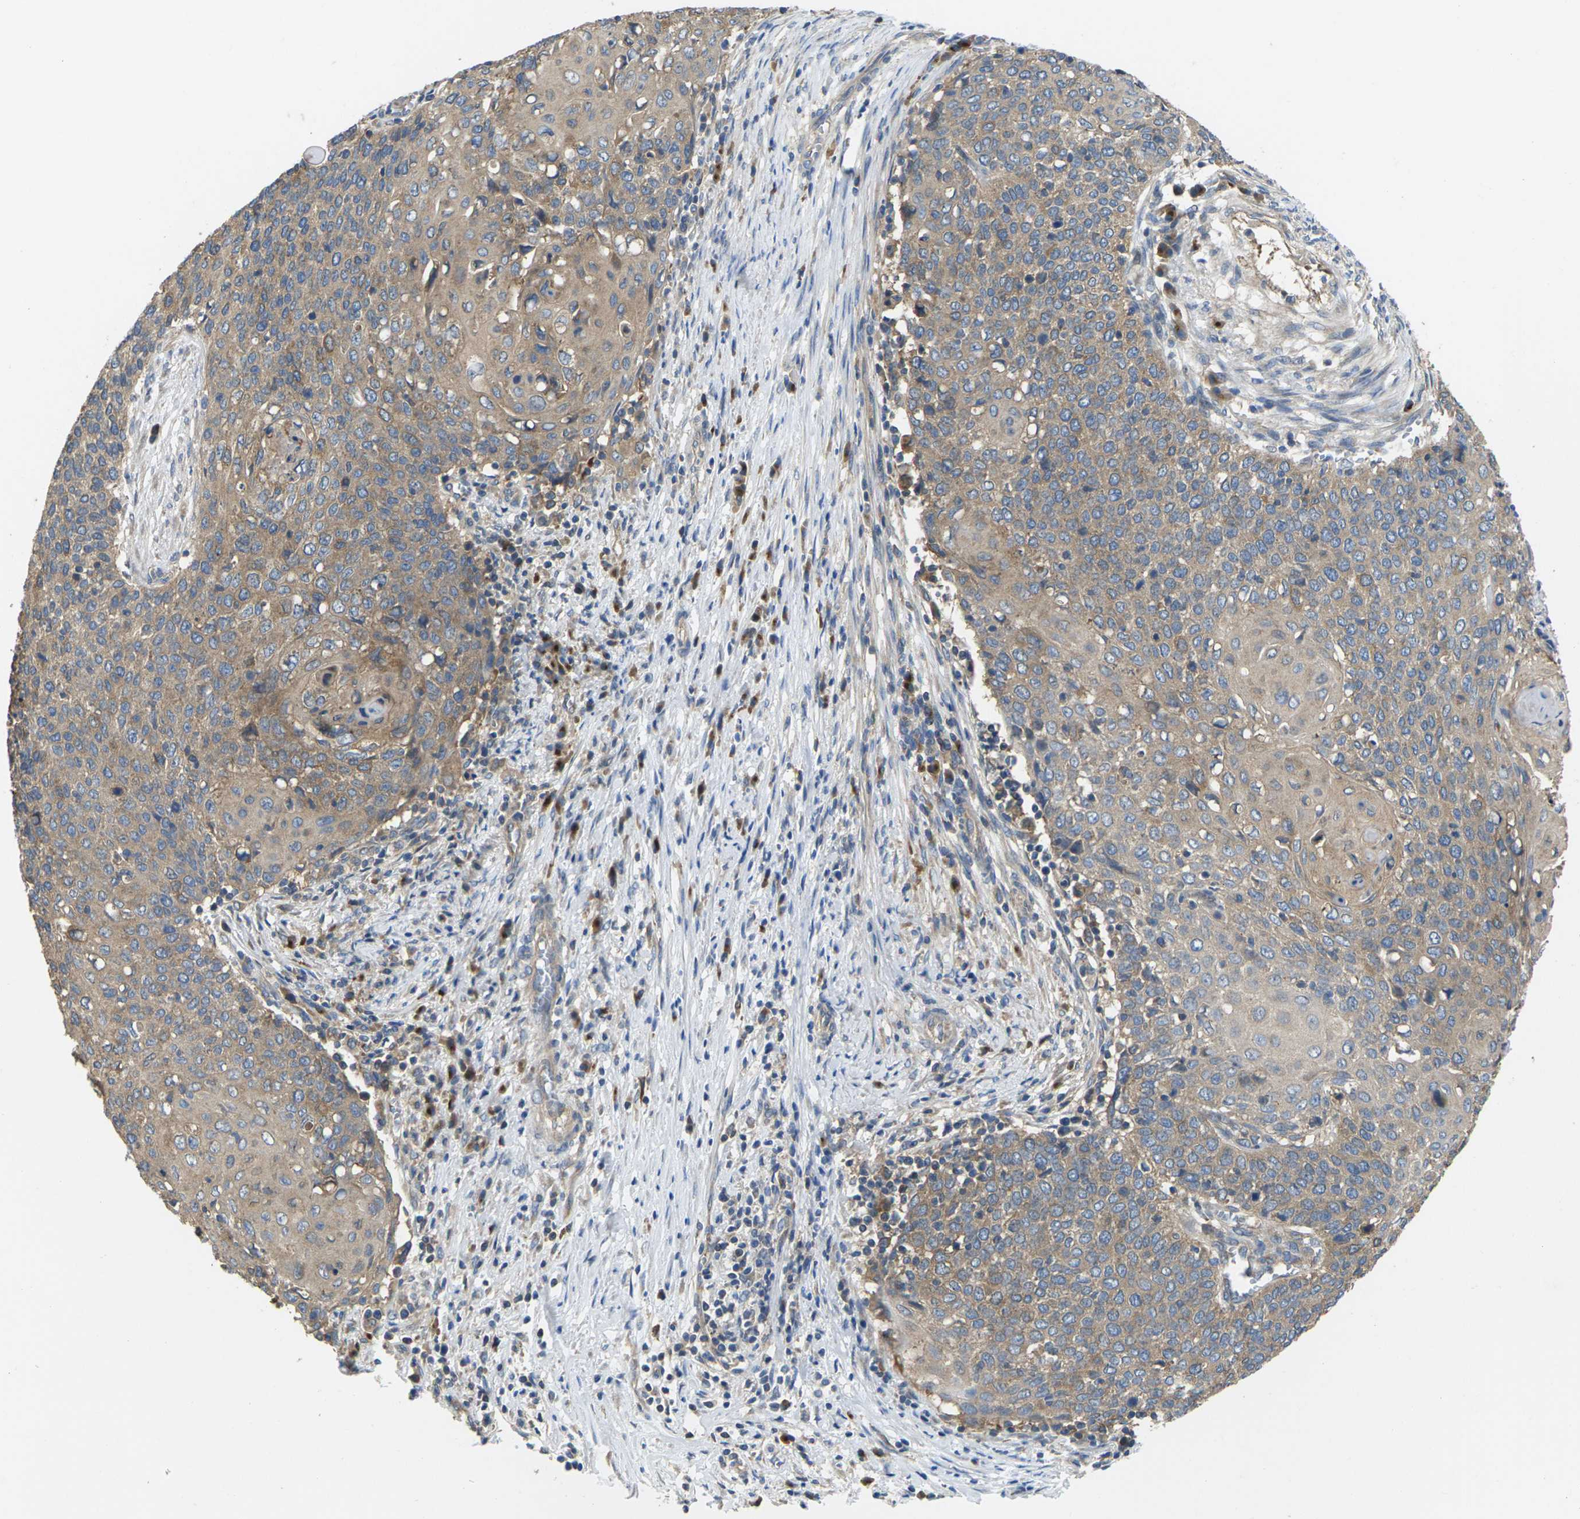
{"staining": {"intensity": "moderate", "quantity": ">75%", "location": "cytoplasmic/membranous"}, "tissue": "cervical cancer", "cell_type": "Tumor cells", "image_type": "cancer", "snomed": [{"axis": "morphology", "description": "Squamous cell carcinoma, NOS"}, {"axis": "topography", "description": "Cervix"}], "caption": "Moderate cytoplasmic/membranous positivity for a protein is identified in approximately >75% of tumor cells of cervical squamous cell carcinoma using immunohistochemistry (IHC).", "gene": "TMCC2", "patient": {"sex": "female", "age": 39}}